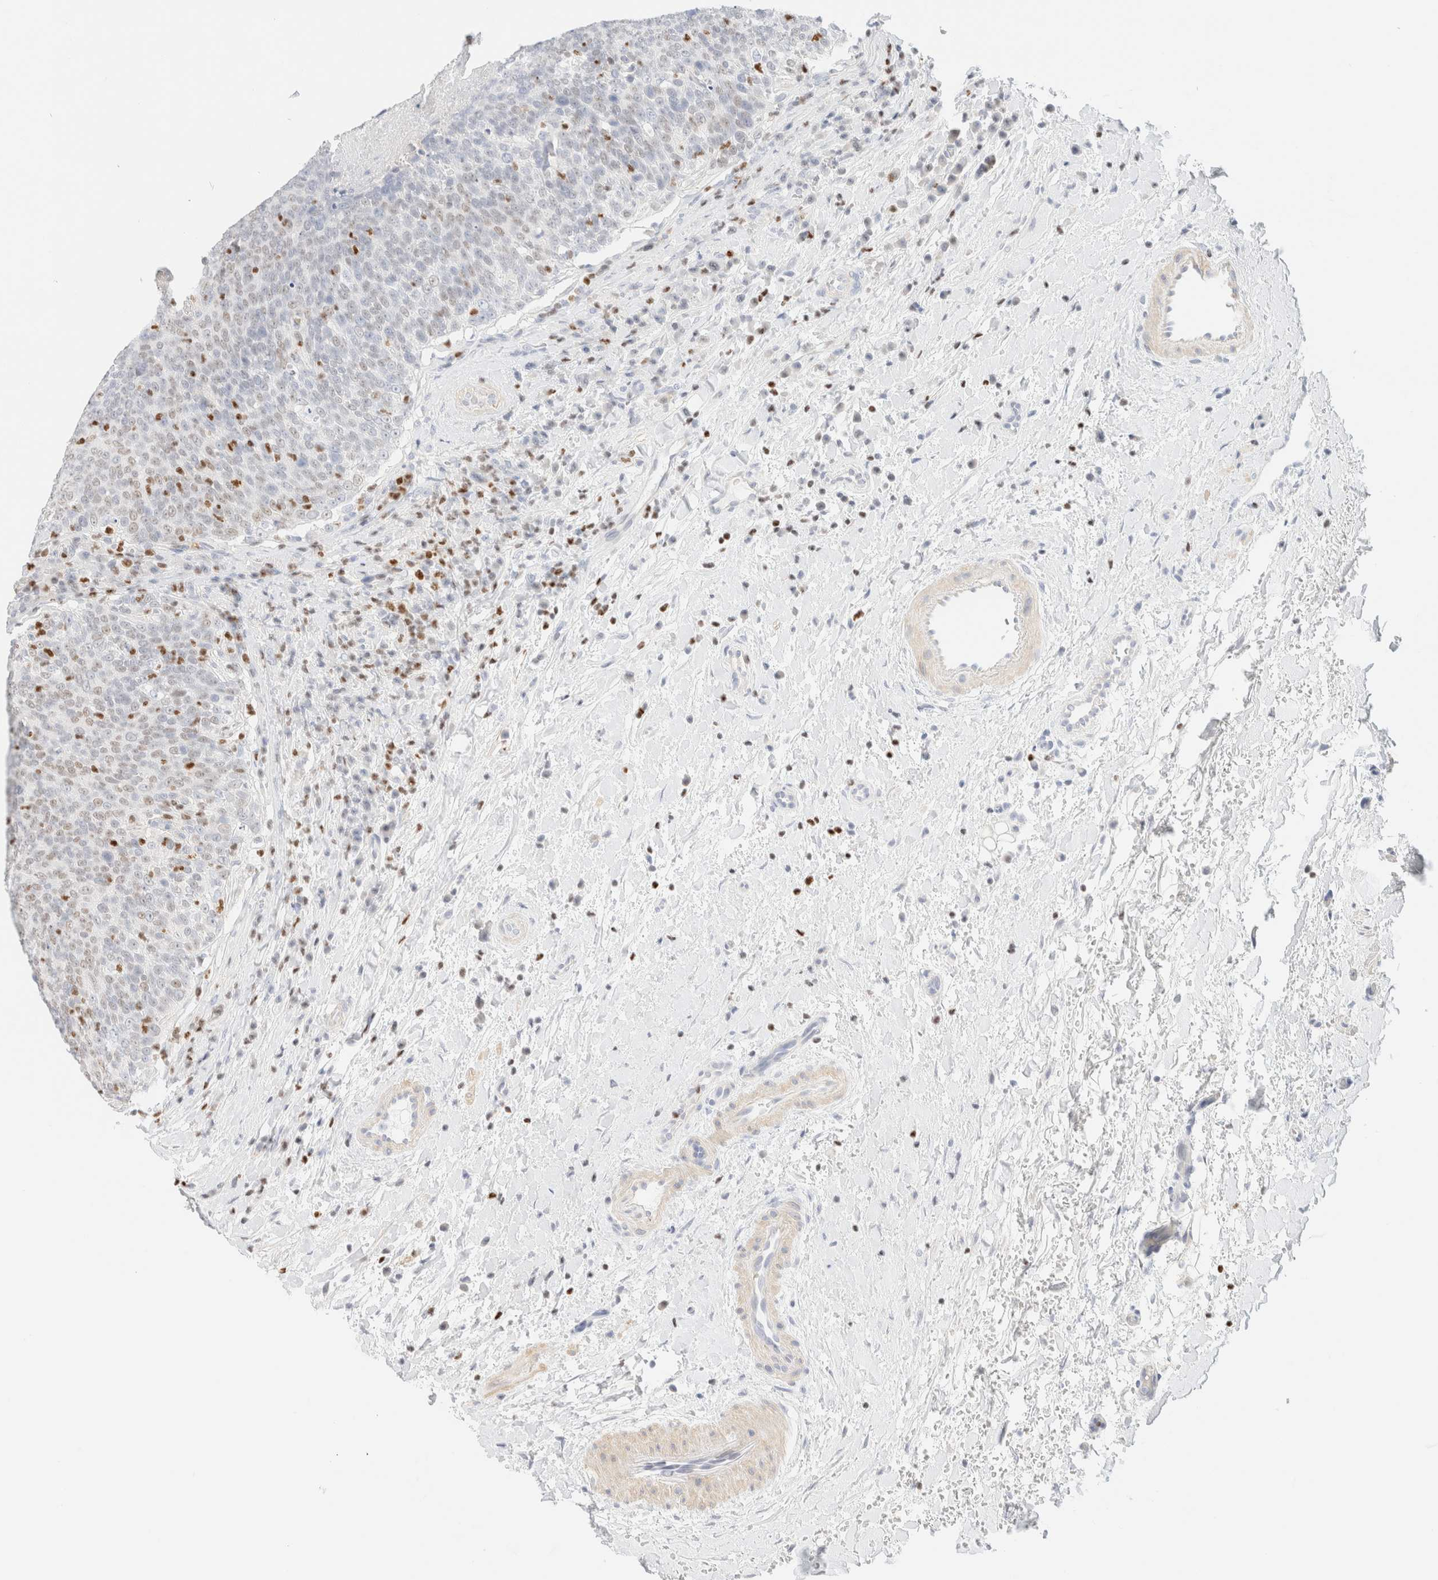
{"staining": {"intensity": "weak", "quantity": "<25%", "location": "nuclear"}, "tissue": "head and neck cancer", "cell_type": "Tumor cells", "image_type": "cancer", "snomed": [{"axis": "morphology", "description": "Squamous cell carcinoma, NOS"}, {"axis": "morphology", "description": "Squamous cell carcinoma, metastatic, NOS"}, {"axis": "topography", "description": "Lymph node"}, {"axis": "topography", "description": "Head-Neck"}], "caption": "Metastatic squamous cell carcinoma (head and neck) was stained to show a protein in brown. There is no significant positivity in tumor cells.", "gene": "IKZF3", "patient": {"sex": "male", "age": 62}}